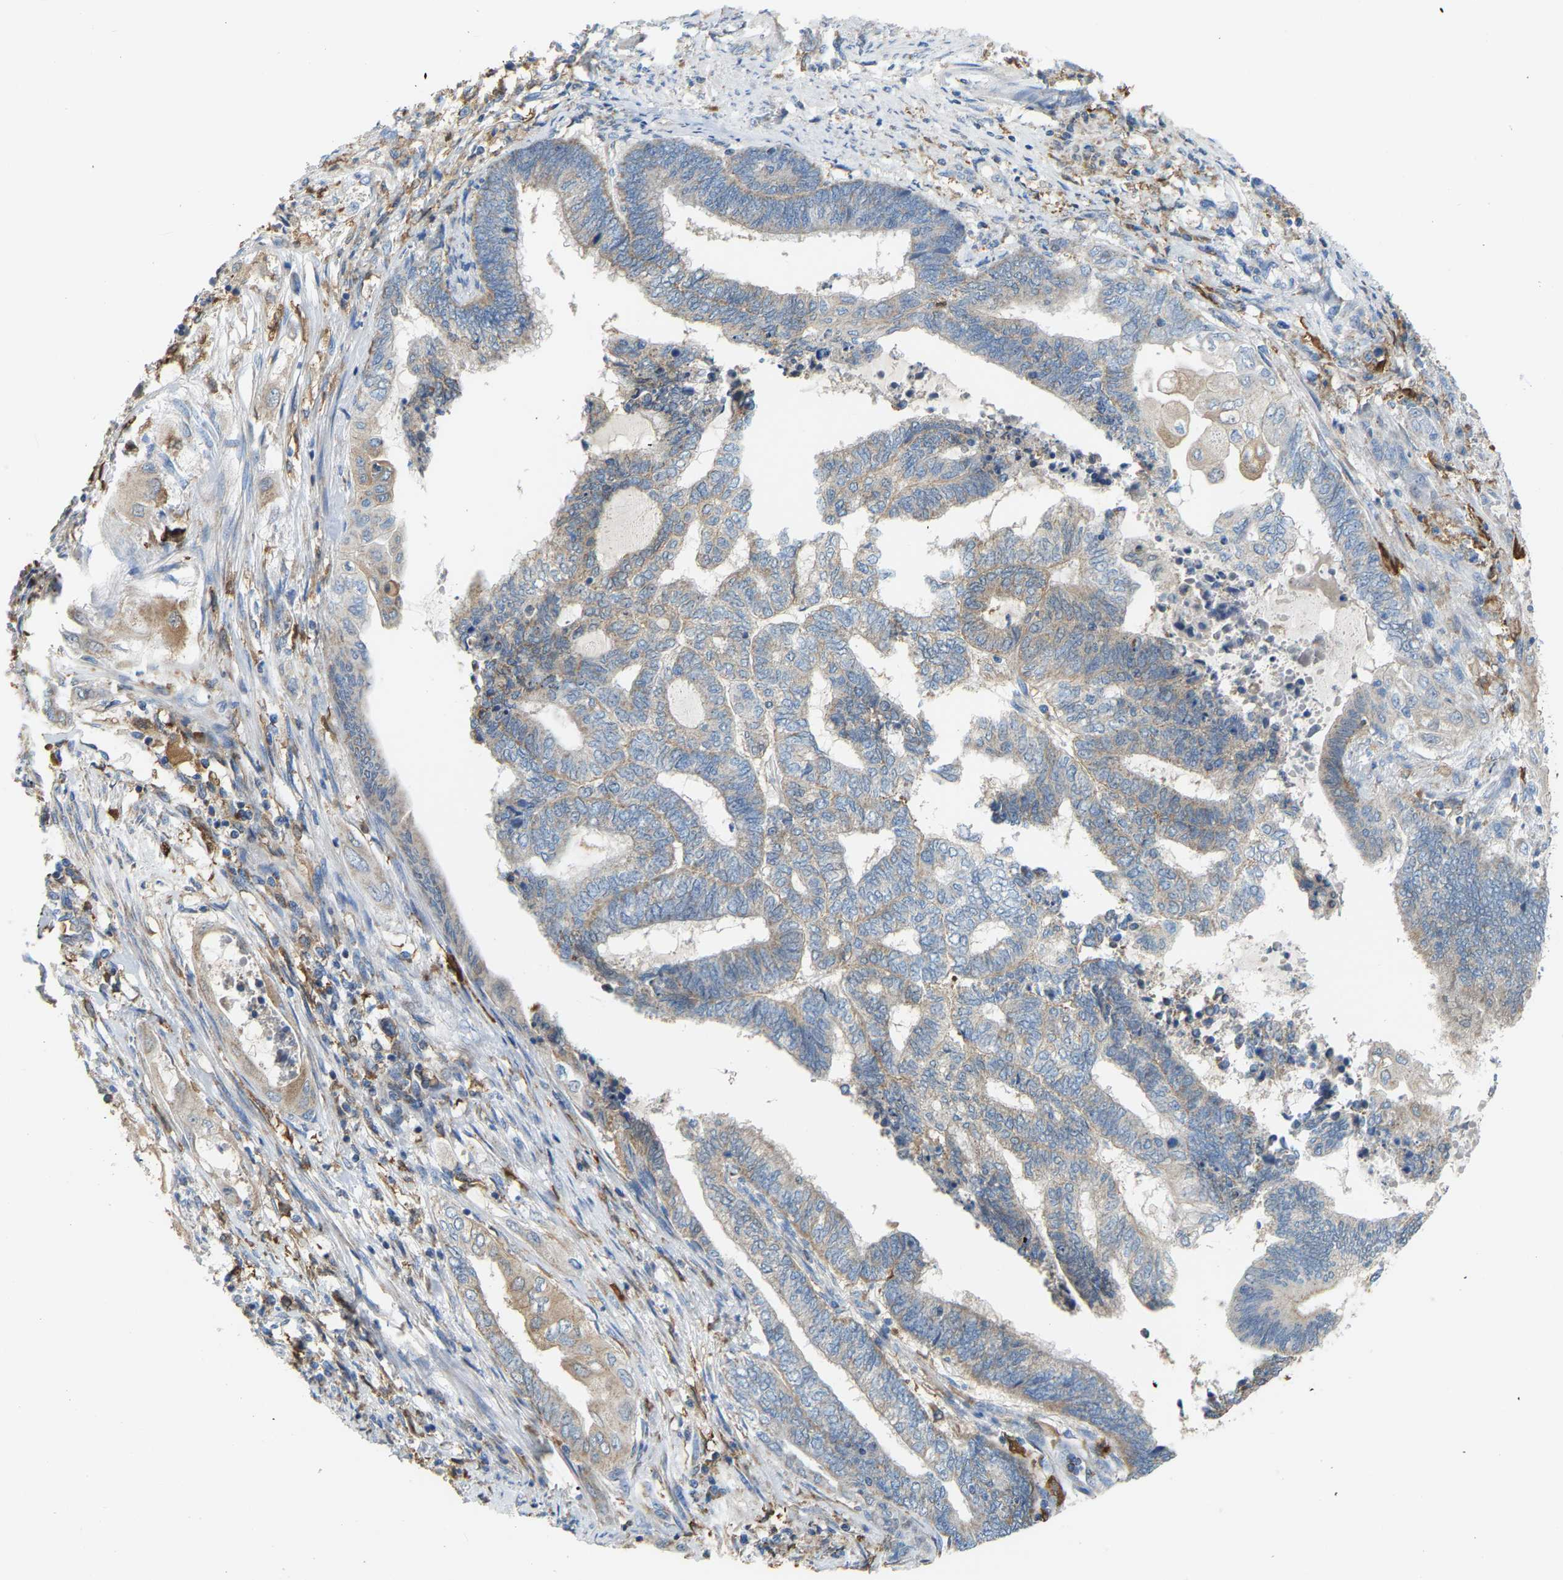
{"staining": {"intensity": "moderate", "quantity": "<25%", "location": "cytoplasmic/membranous"}, "tissue": "endometrial cancer", "cell_type": "Tumor cells", "image_type": "cancer", "snomed": [{"axis": "morphology", "description": "Adenocarcinoma, NOS"}, {"axis": "topography", "description": "Uterus"}, {"axis": "topography", "description": "Endometrium"}], "caption": "This photomicrograph reveals endometrial cancer (adenocarcinoma) stained with IHC to label a protein in brown. The cytoplasmic/membranous of tumor cells show moderate positivity for the protein. Nuclei are counter-stained blue.", "gene": "CROT", "patient": {"sex": "female", "age": 70}}